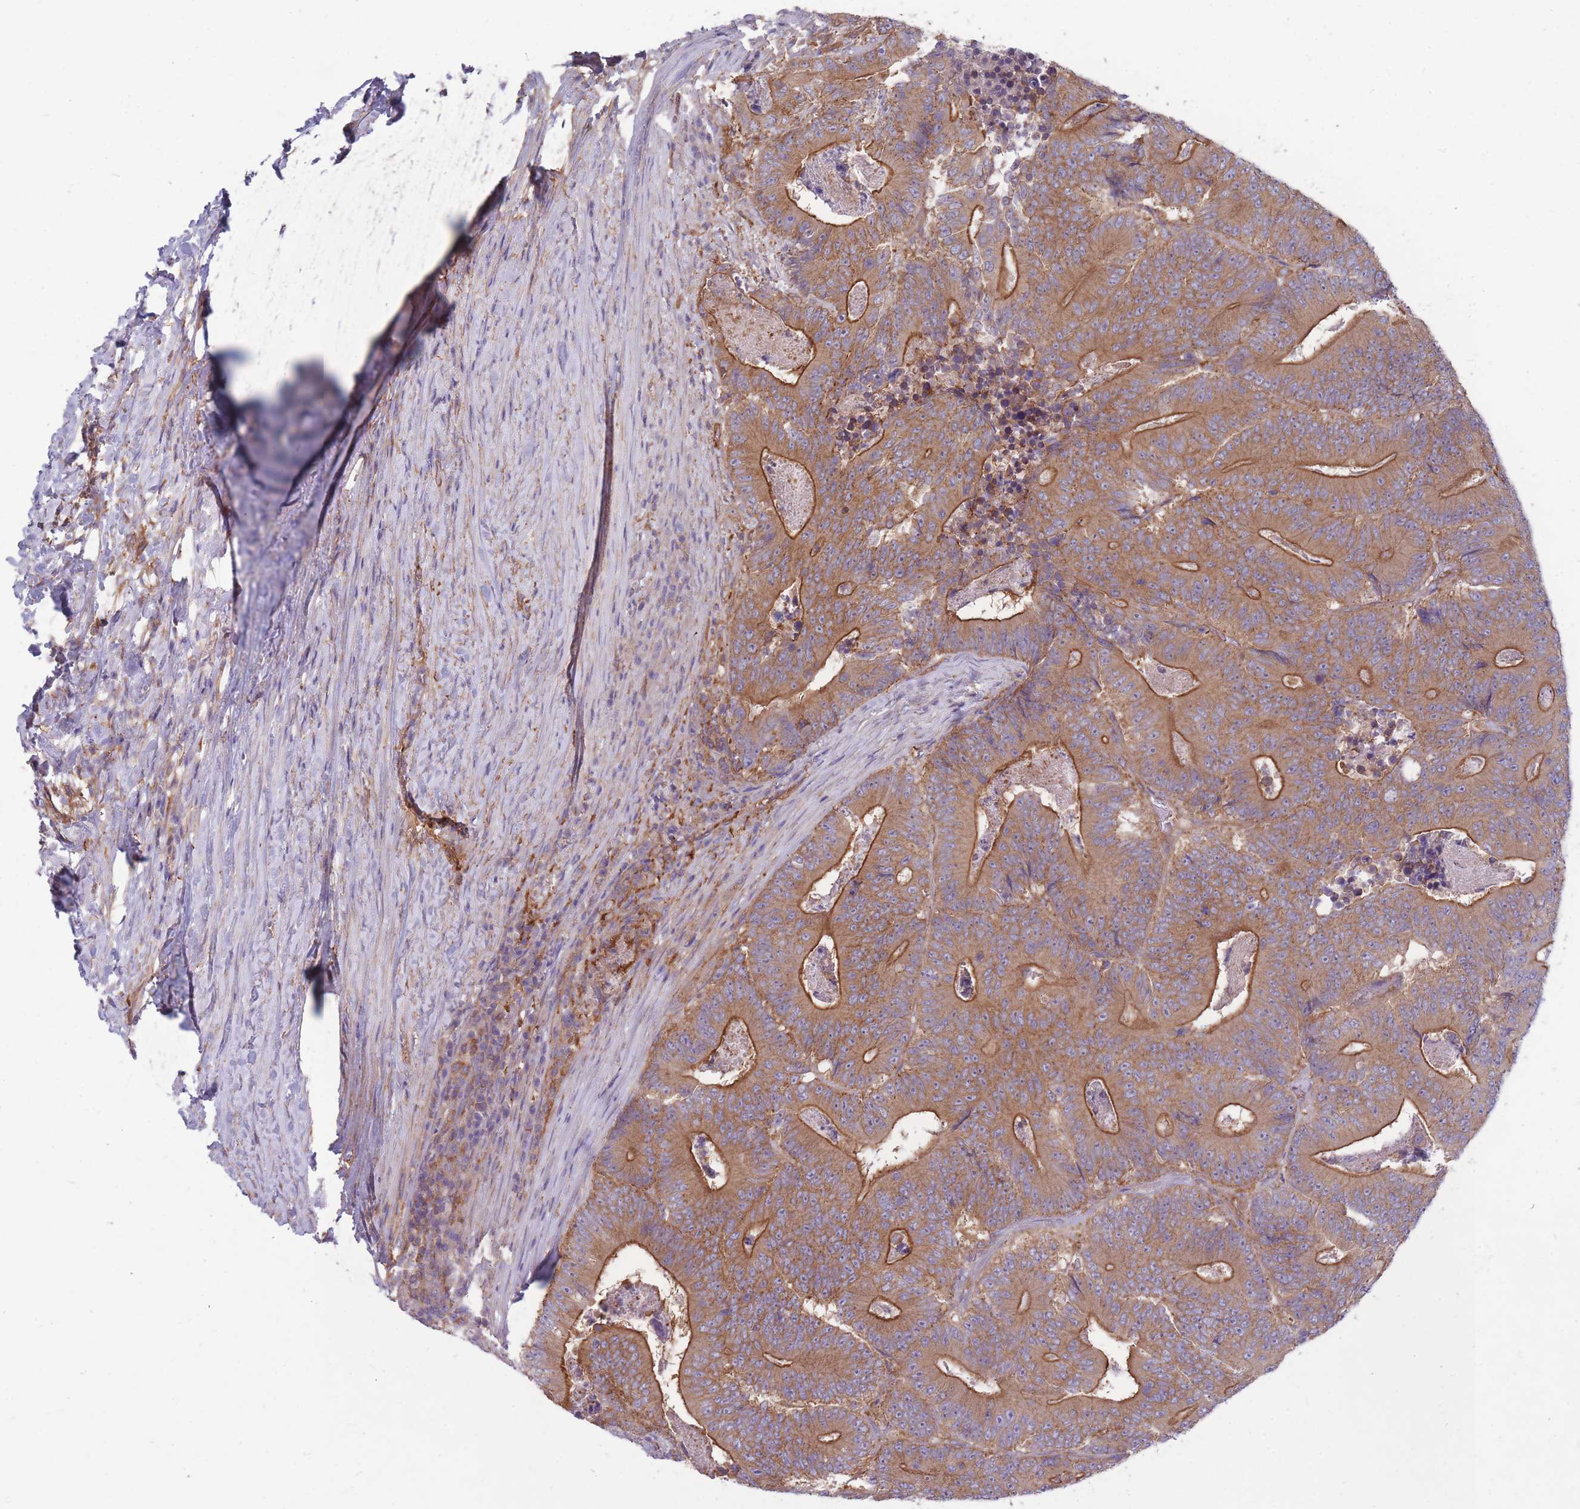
{"staining": {"intensity": "moderate", "quantity": ">75%", "location": "cytoplasmic/membranous"}, "tissue": "colorectal cancer", "cell_type": "Tumor cells", "image_type": "cancer", "snomed": [{"axis": "morphology", "description": "Adenocarcinoma, NOS"}, {"axis": "topography", "description": "Colon"}], "caption": "Colorectal adenocarcinoma was stained to show a protein in brown. There is medium levels of moderate cytoplasmic/membranous staining in approximately >75% of tumor cells.", "gene": "GGA1", "patient": {"sex": "male", "age": 83}}